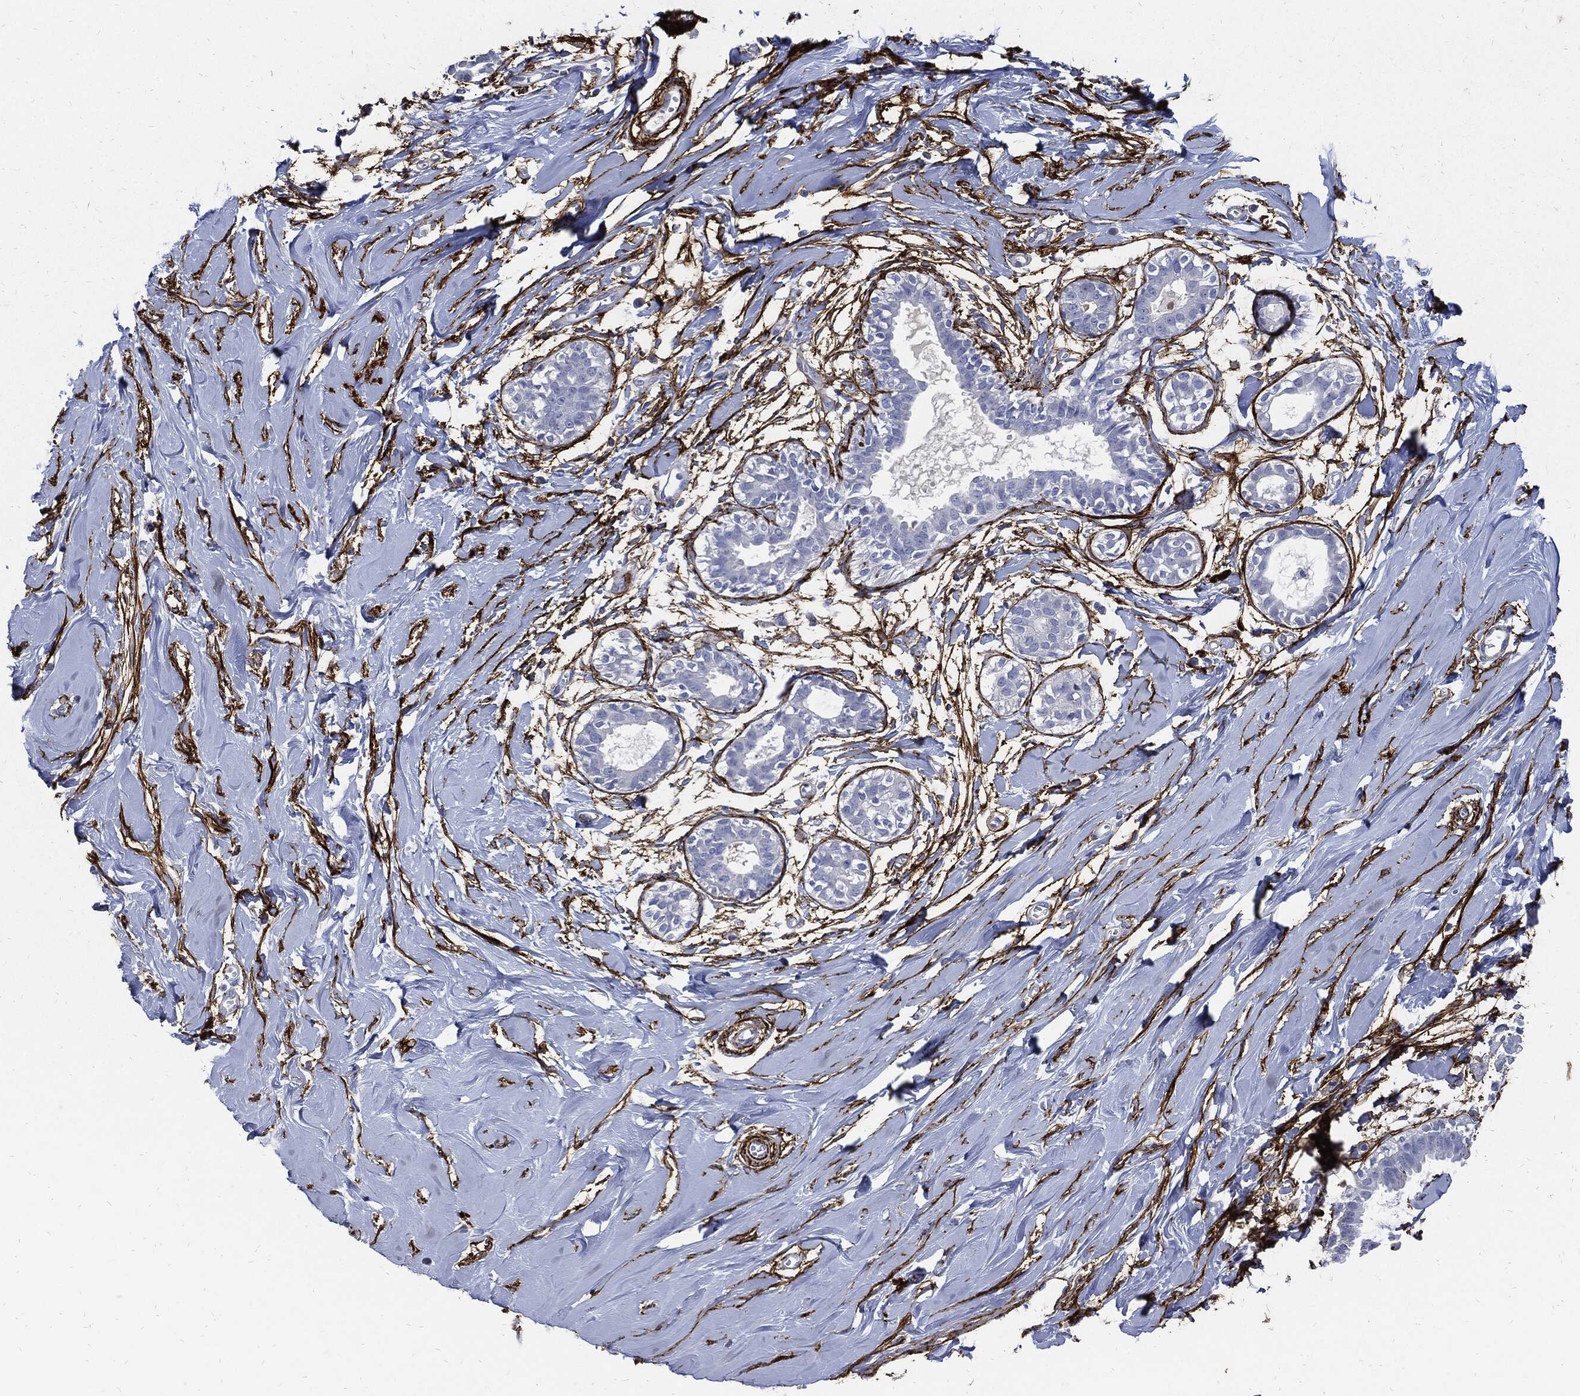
{"staining": {"intensity": "strong", "quantity": ">75%", "location": "cytoplasmic/membranous"}, "tissue": "soft tissue", "cell_type": "Fibroblasts", "image_type": "normal", "snomed": [{"axis": "morphology", "description": "Normal tissue, NOS"}, {"axis": "topography", "description": "Breast"}], "caption": "A high-resolution histopathology image shows immunohistochemistry staining of normal soft tissue, which shows strong cytoplasmic/membranous expression in approximately >75% of fibroblasts. The staining was performed using DAB to visualize the protein expression in brown, while the nuclei were stained in blue with hematoxylin (Magnification: 20x).", "gene": "FBN1", "patient": {"sex": "female", "age": 49}}